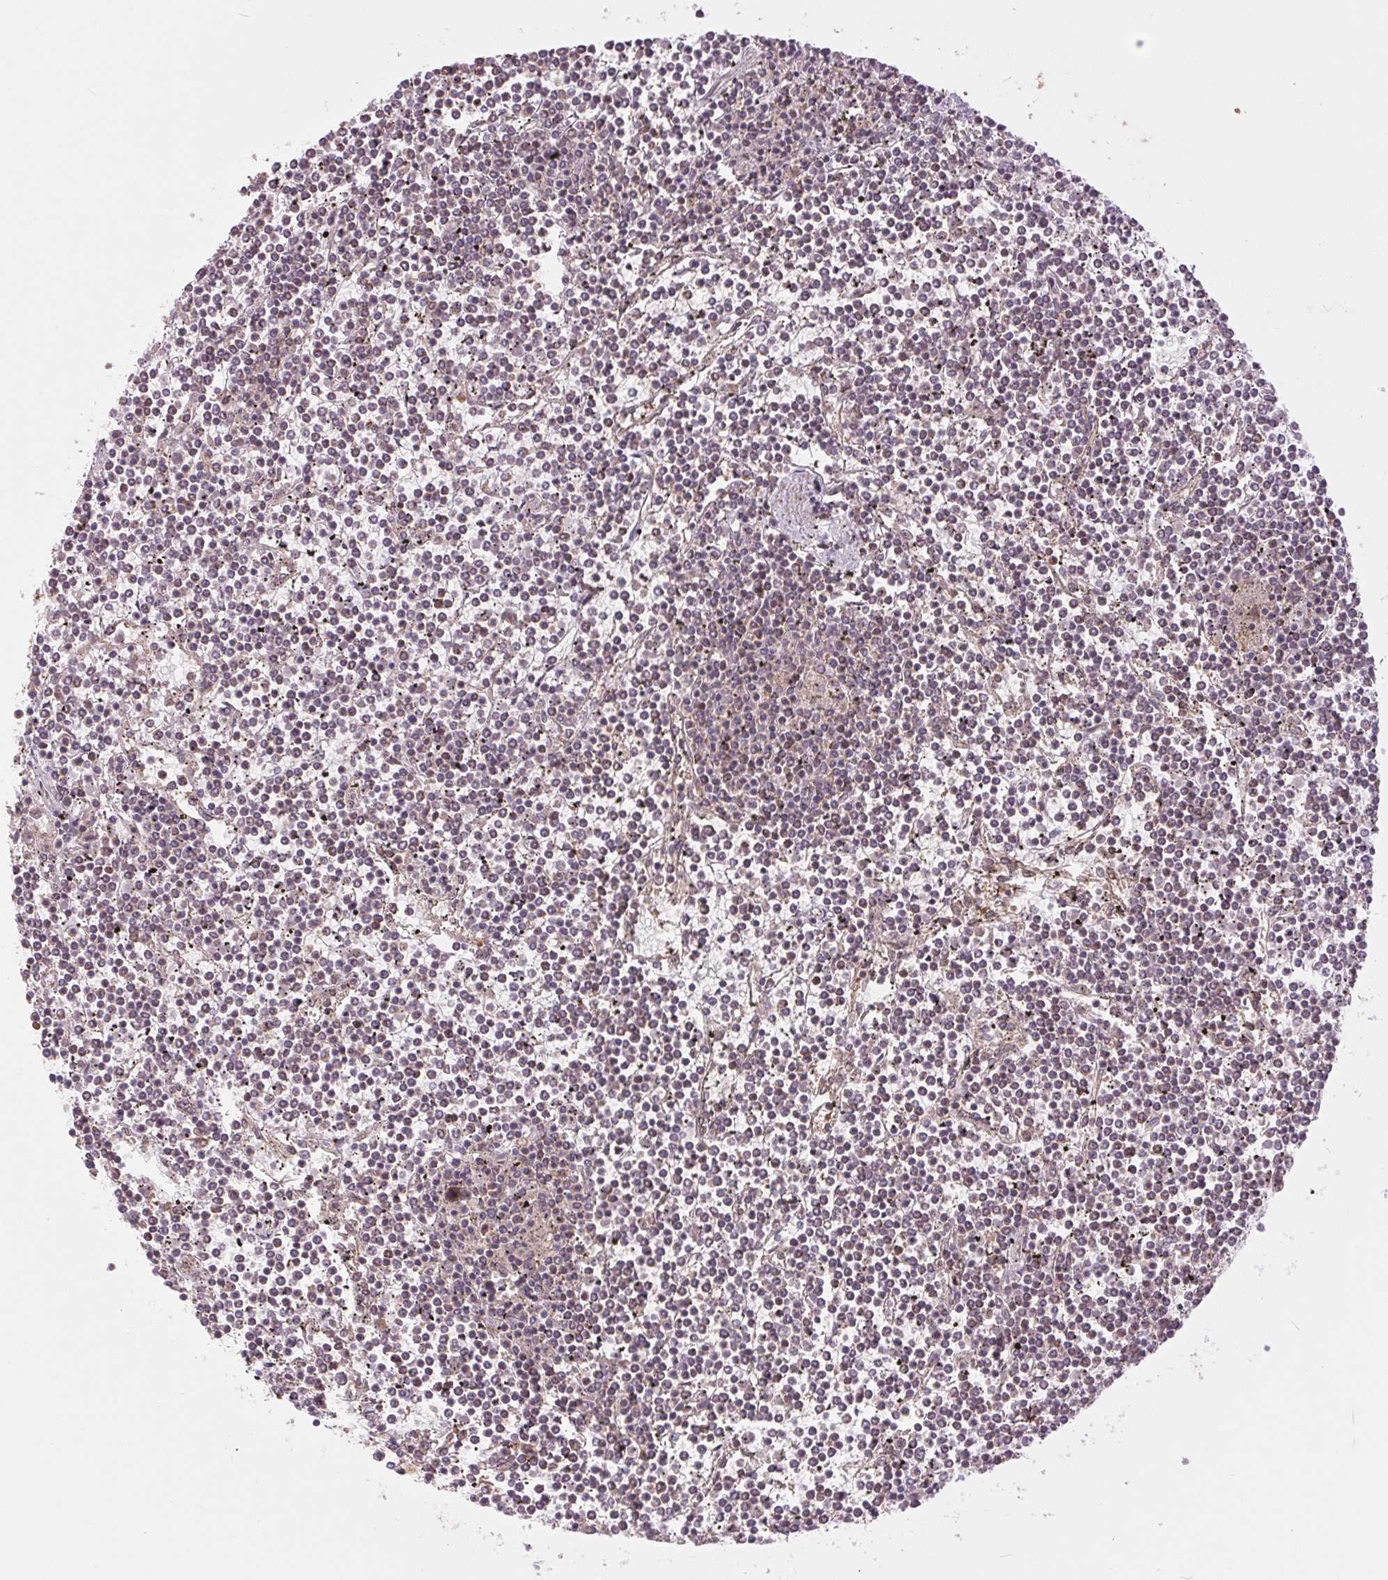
{"staining": {"intensity": "weak", "quantity": "25%-75%", "location": "cytoplasmic/membranous"}, "tissue": "lymphoma", "cell_type": "Tumor cells", "image_type": "cancer", "snomed": [{"axis": "morphology", "description": "Malignant lymphoma, non-Hodgkin's type, Low grade"}, {"axis": "topography", "description": "Spleen"}], "caption": "This photomicrograph exhibits immunohistochemistry (IHC) staining of malignant lymphoma, non-Hodgkin's type (low-grade), with low weak cytoplasmic/membranous staining in approximately 25%-75% of tumor cells.", "gene": "MAP3K5", "patient": {"sex": "female", "age": 19}}